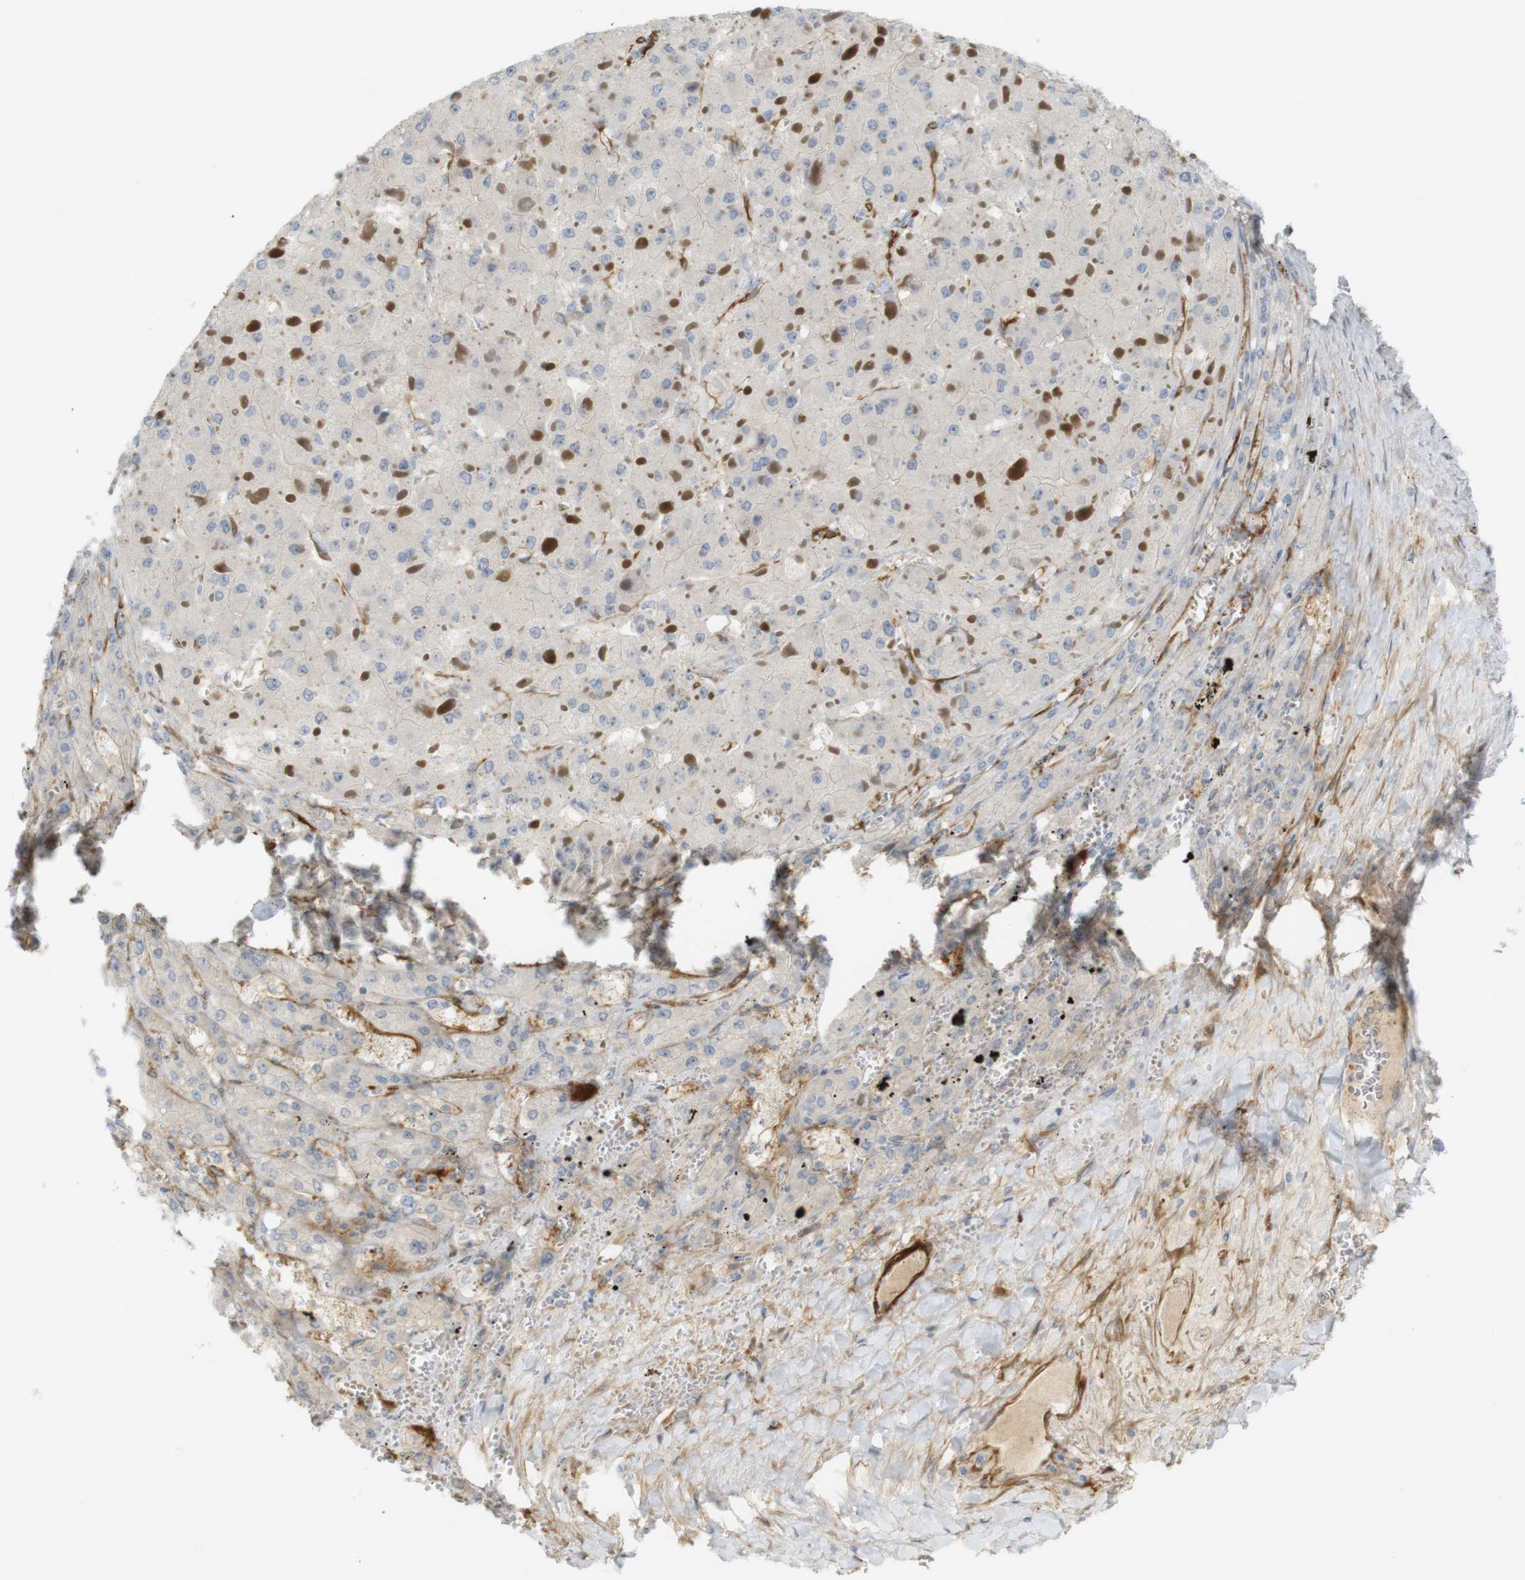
{"staining": {"intensity": "negative", "quantity": "none", "location": "none"}, "tissue": "liver cancer", "cell_type": "Tumor cells", "image_type": "cancer", "snomed": [{"axis": "morphology", "description": "Carcinoma, Hepatocellular, NOS"}, {"axis": "topography", "description": "Liver"}], "caption": "Tumor cells show no significant protein expression in liver cancer.", "gene": "PDE3A", "patient": {"sex": "female", "age": 73}}